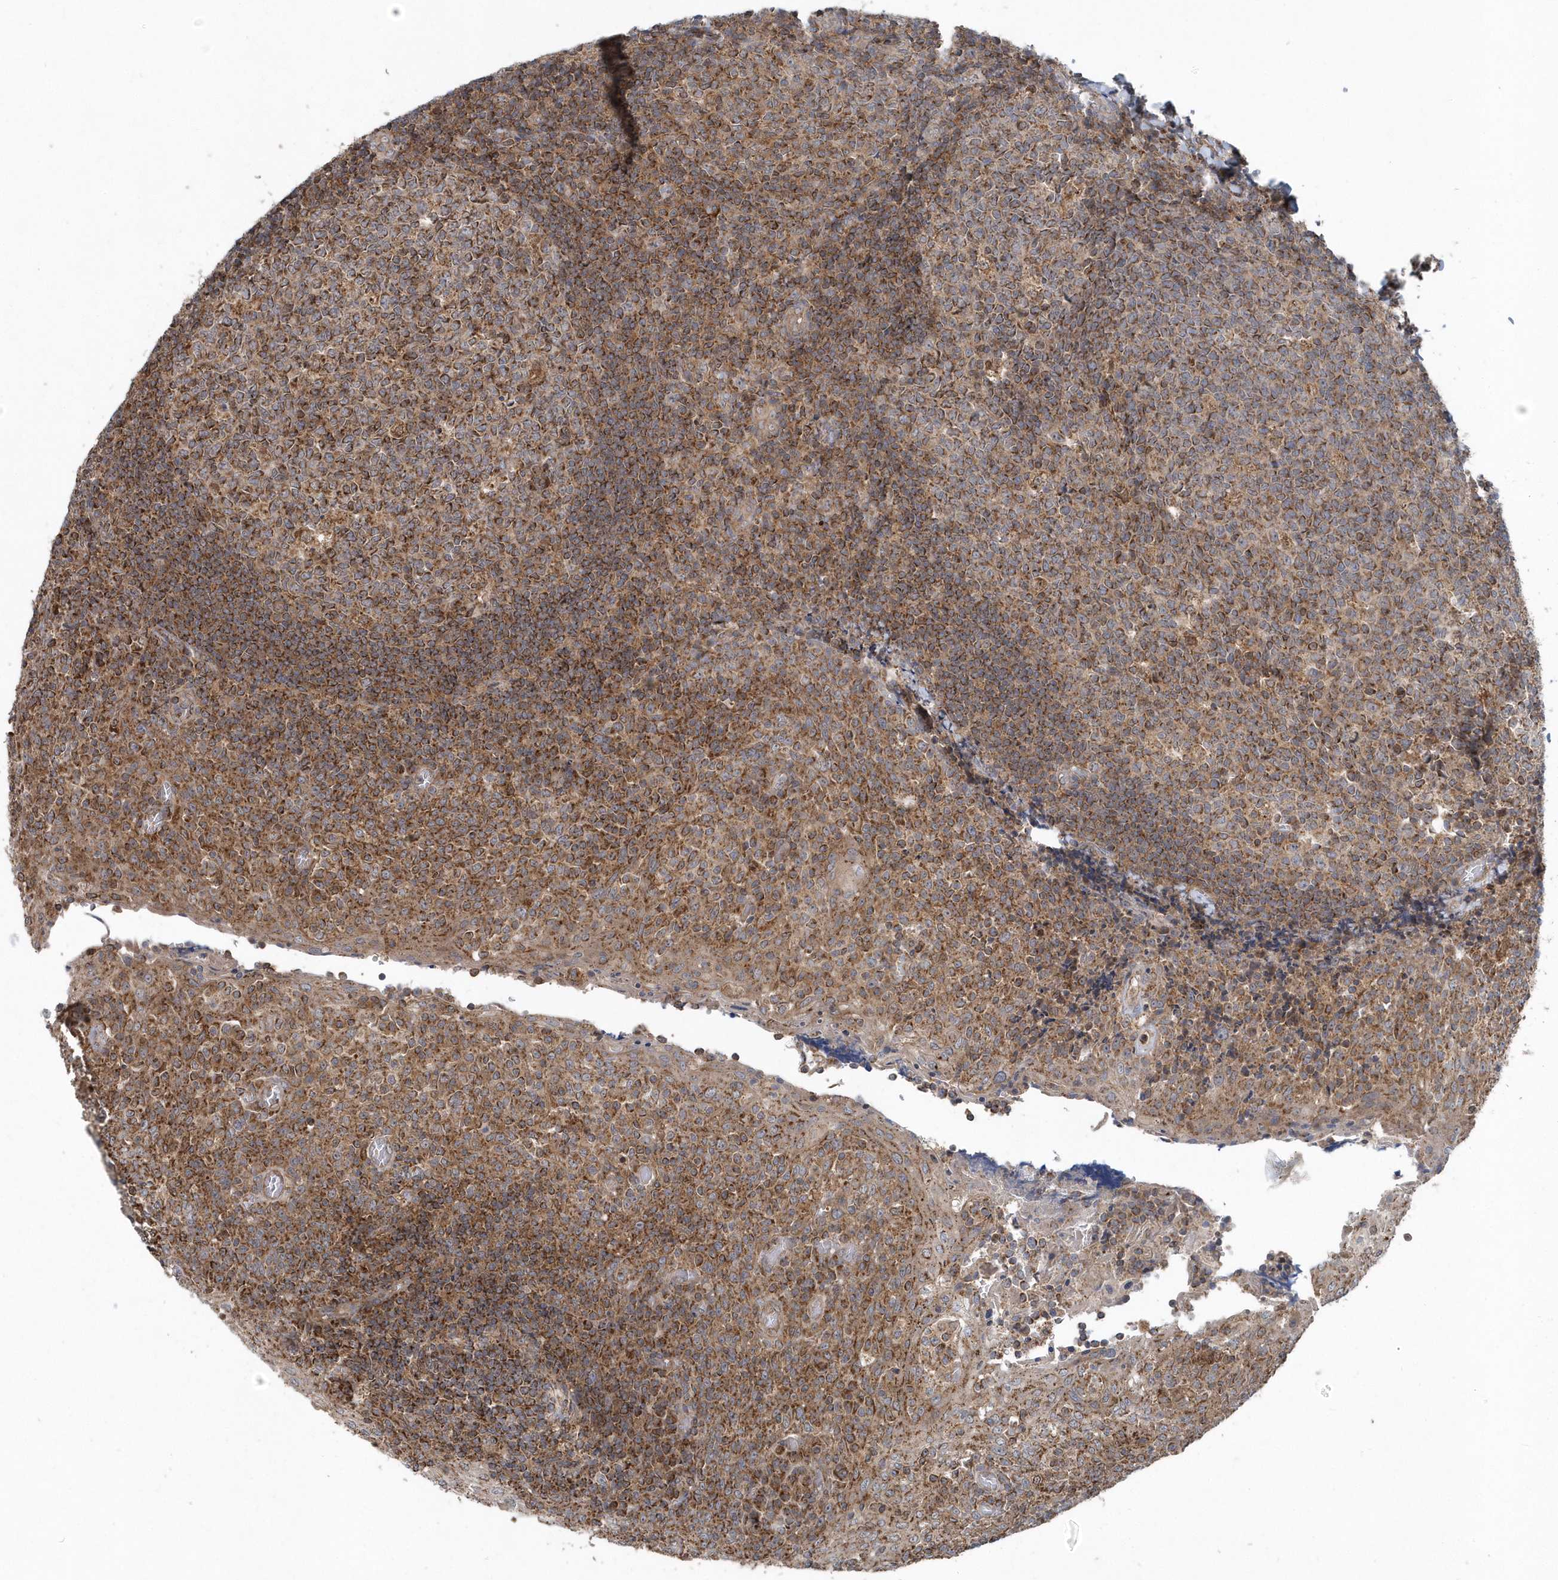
{"staining": {"intensity": "moderate", "quantity": ">75%", "location": "cytoplasmic/membranous"}, "tissue": "tonsil", "cell_type": "Germinal center cells", "image_type": "normal", "snomed": [{"axis": "morphology", "description": "Normal tissue, NOS"}, {"axis": "topography", "description": "Tonsil"}], "caption": "About >75% of germinal center cells in benign human tonsil demonstrate moderate cytoplasmic/membranous protein staining as visualized by brown immunohistochemical staining.", "gene": "PPP1R7", "patient": {"sex": "female", "age": 19}}